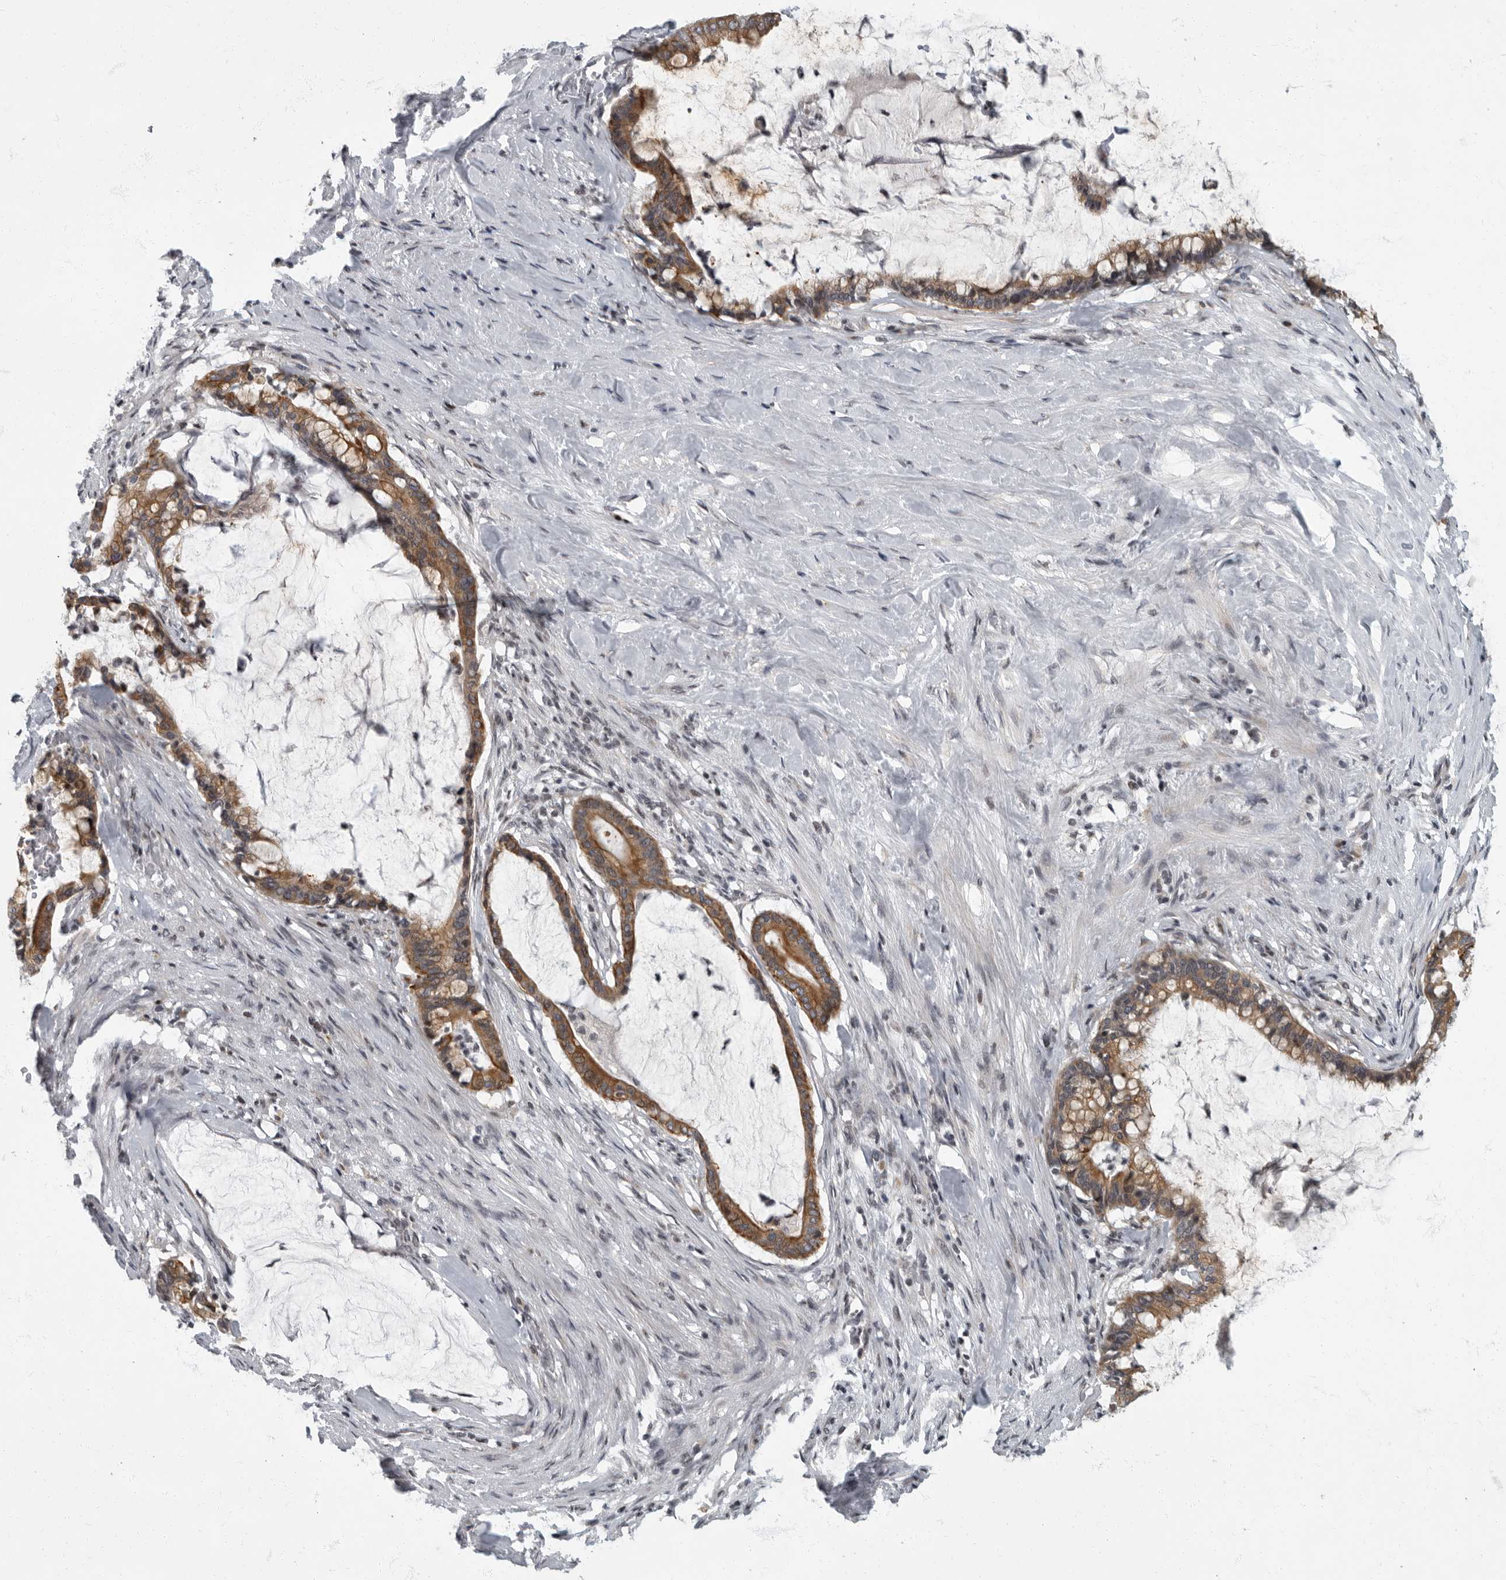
{"staining": {"intensity": "moderate", "quantity": ">75%", "location": "cytoplasmic/membranous"}, "tissue": "pancreatic cancer", "cell_type": "Tumor cells", "image_type": "cancer", "snomed": [{"axis": "morphology", "description": "Adenocarcinoma, NOS"}, {"axis": "topography", "description": "Pancreas"}], "caption": "Pancreatic cancer (adenocarcinoma) tissue exhibits moderate cytoplasmic/membranous staining in about >75% of tumor cells, visualized by immunohistochemistry.", "gene": "EVI5", "patient": {"sex": "male", "age": 41}}